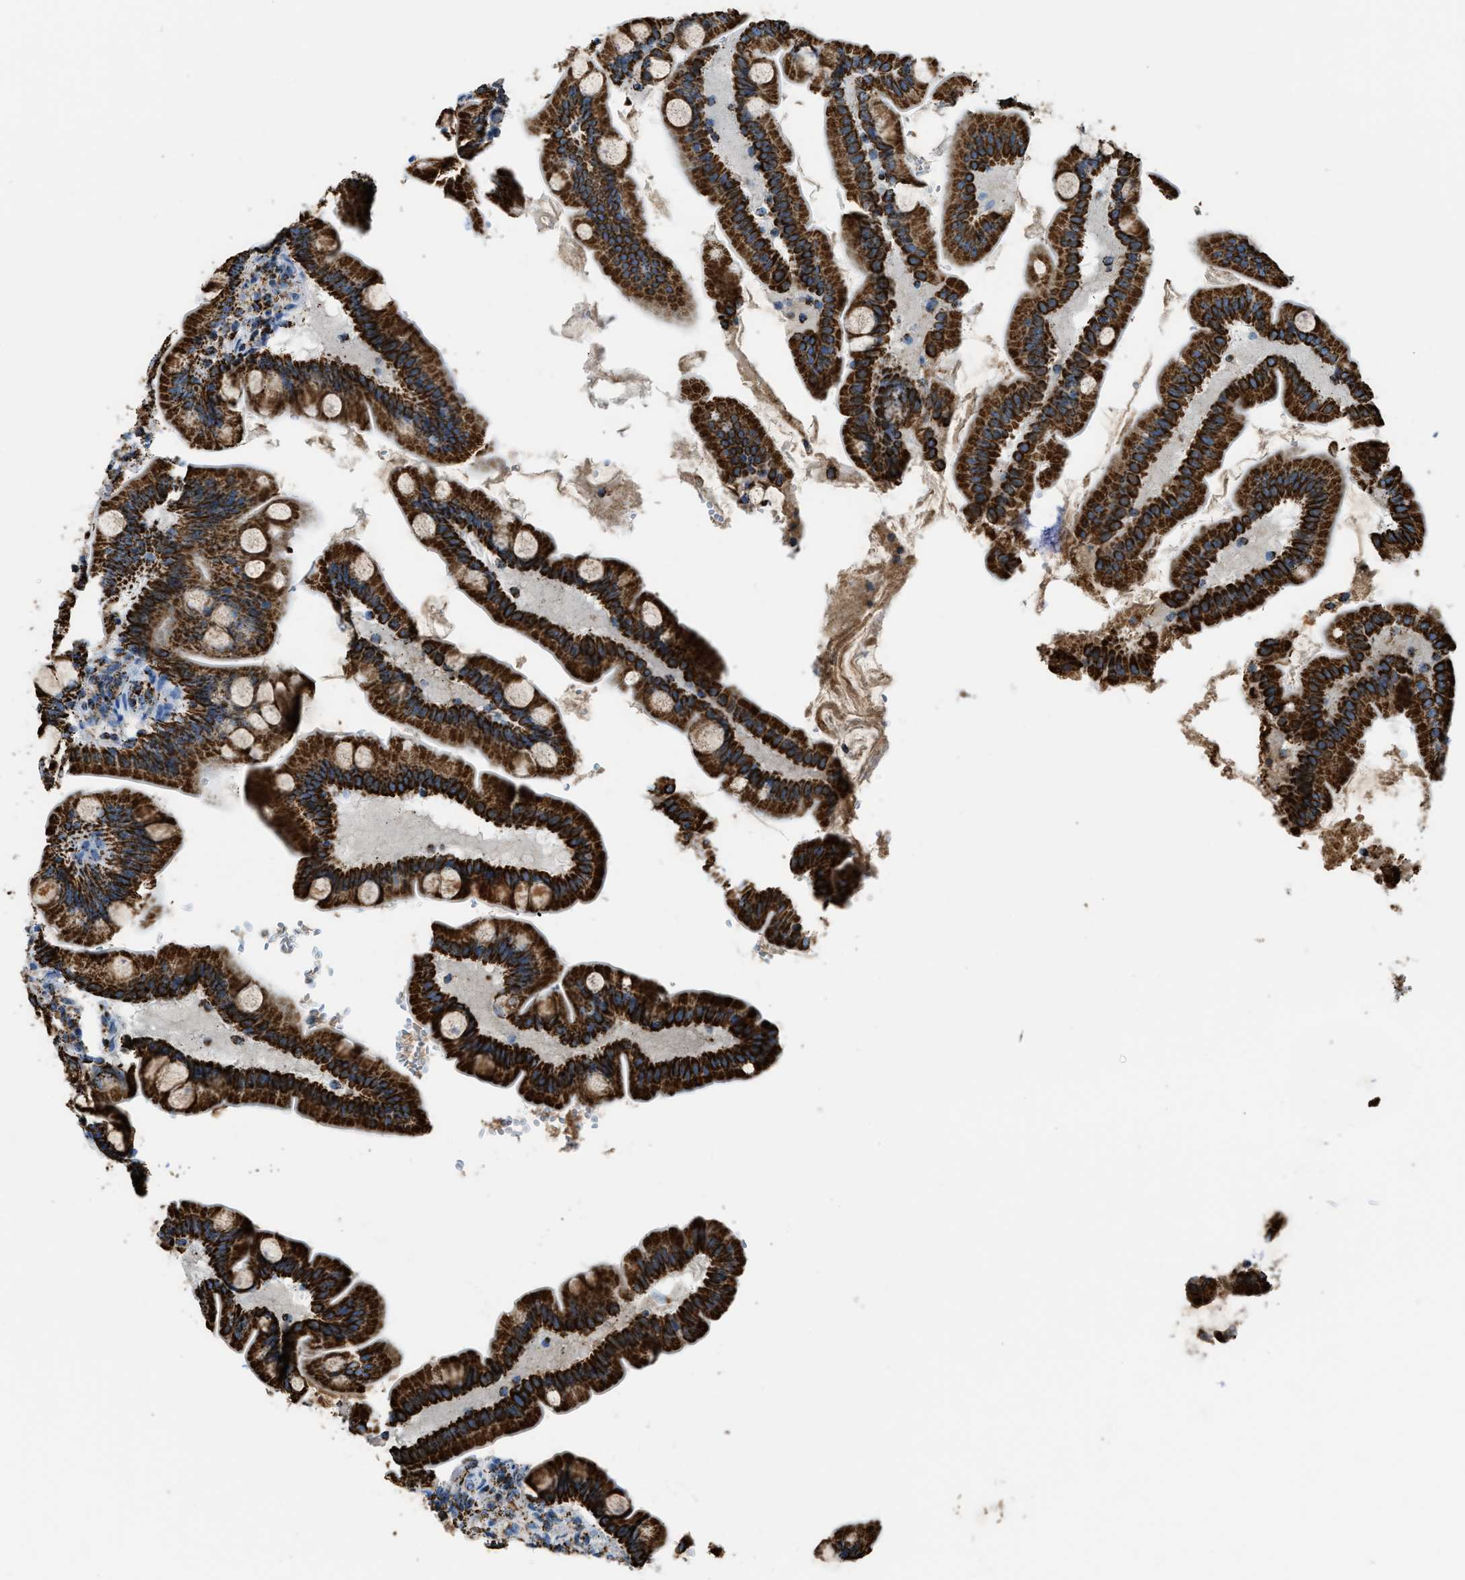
{"staining": {"intensity": "strong", "quantity": ">75%", "location": "cytoplasmic/membranous"}, "tissue": "small intestine", "cell_type": "Glandular cells", "image_type": "normal", "snomed": [{"axis": "morphology", "description": "Normal tissue, NOS"}, {"axis": "topography", "description": "Small intestine"}], "caption": "Immunohistochemical staining of normal human small intestine reveals high levels of strong cytoplasmic/membranous staining in about >75% of glandular cells. Using DAB (3,3'-diaminobenzidine) (brown) and hematoxylin (blue) stains, captured at high magnification using brightfield microscopy.", "gene": "ETFB", "patient": {"sex": "female", "age": 56}}